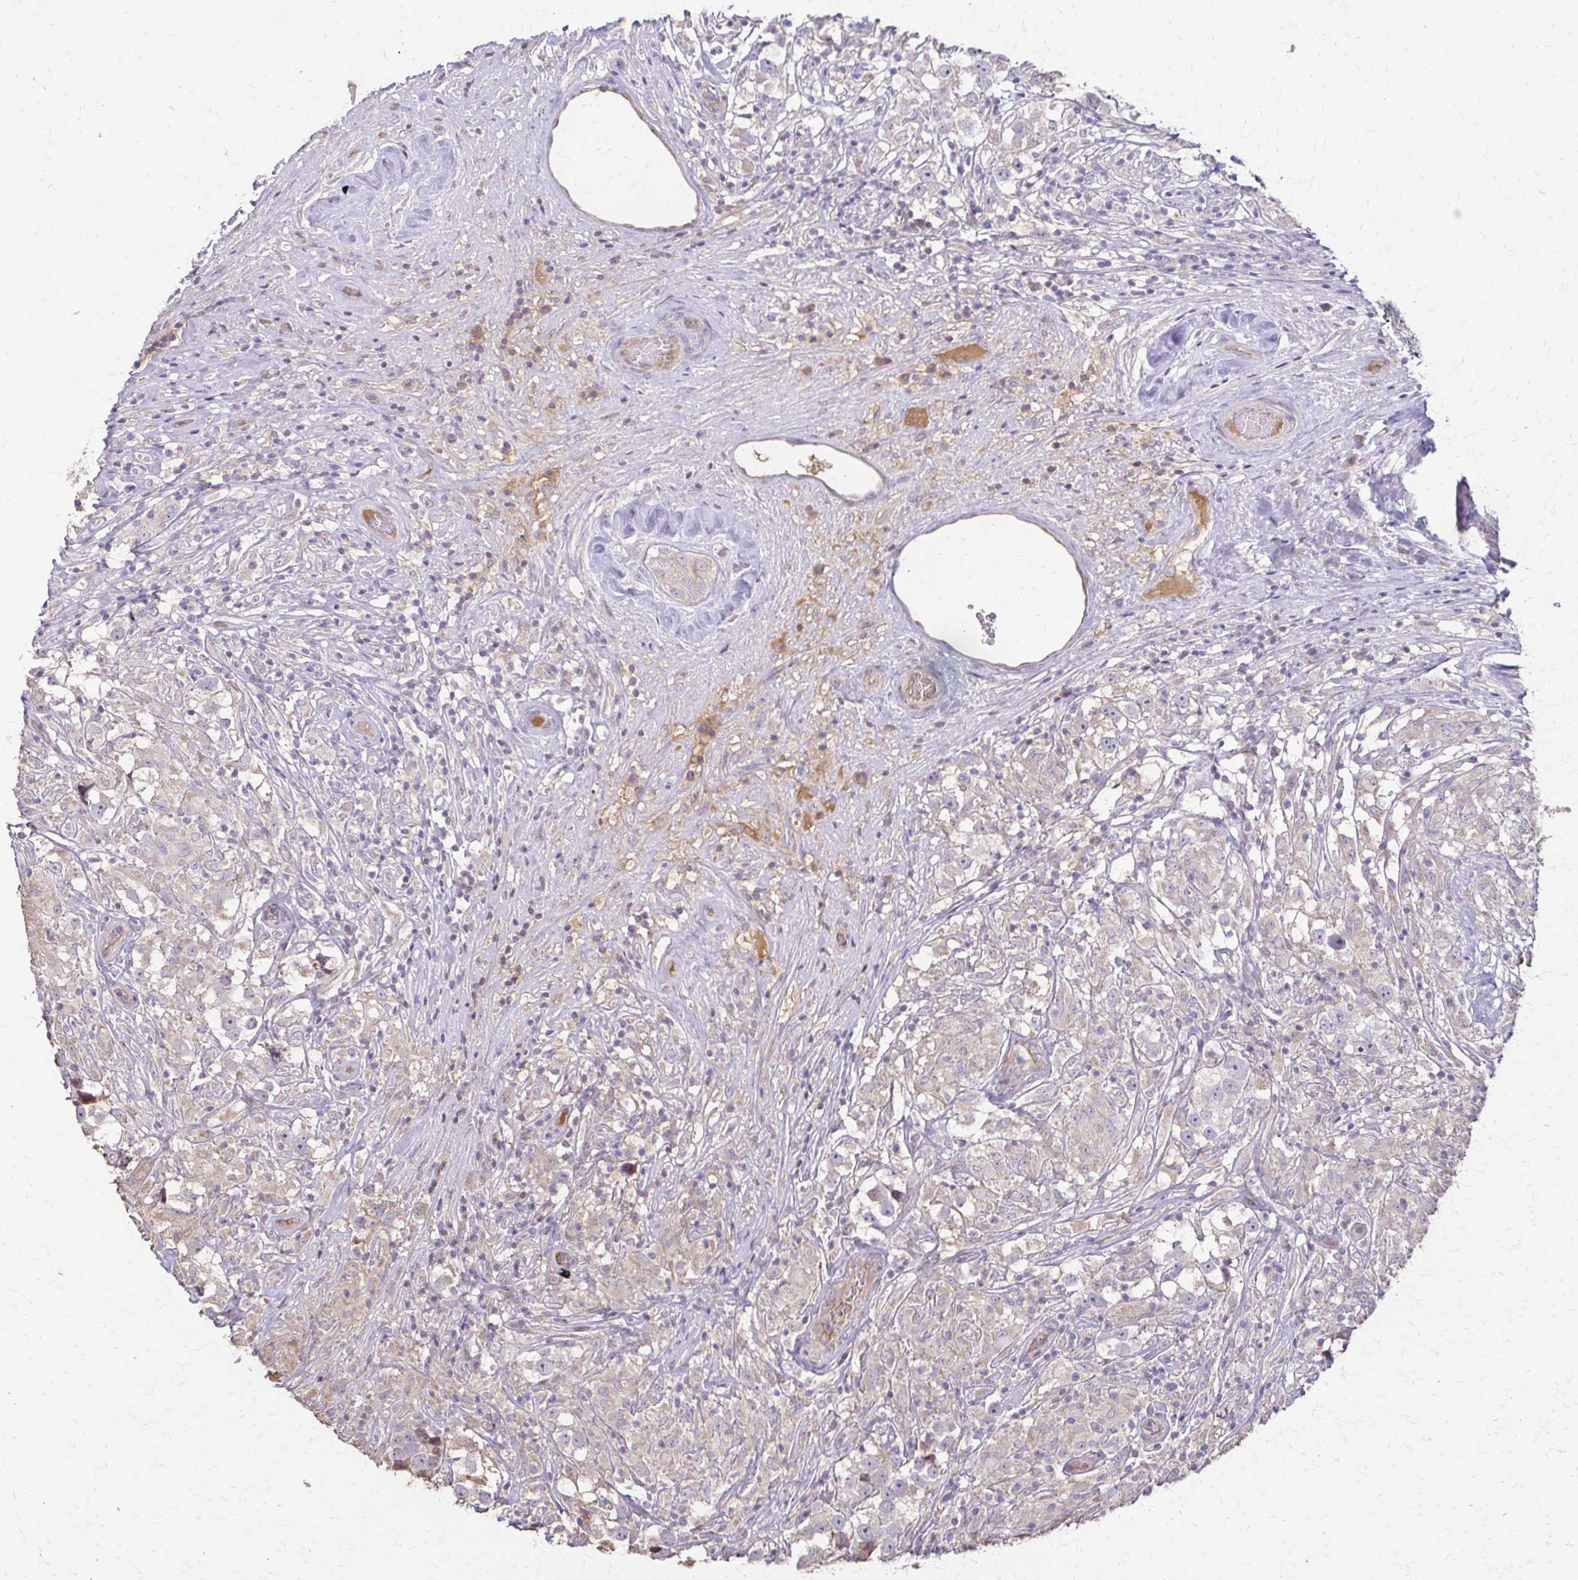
{"staining": {"intensity": "negative", "quantity": "none", "location": "none"}, "tissue": "testis cancer", "cell_type": "Tumor cells", "image_type": "cancer", "snomed": [{"axis": "morphology", "description": "Seminoma, NOS"}, {"axis": "topography", "description": "Testis"}], "caption": "Seminoma (testis) stained for a protein using IHC reveals no staining tumor cells.", "gene": "IL18BP", "patient": {"sex": "male", "age": 46}}